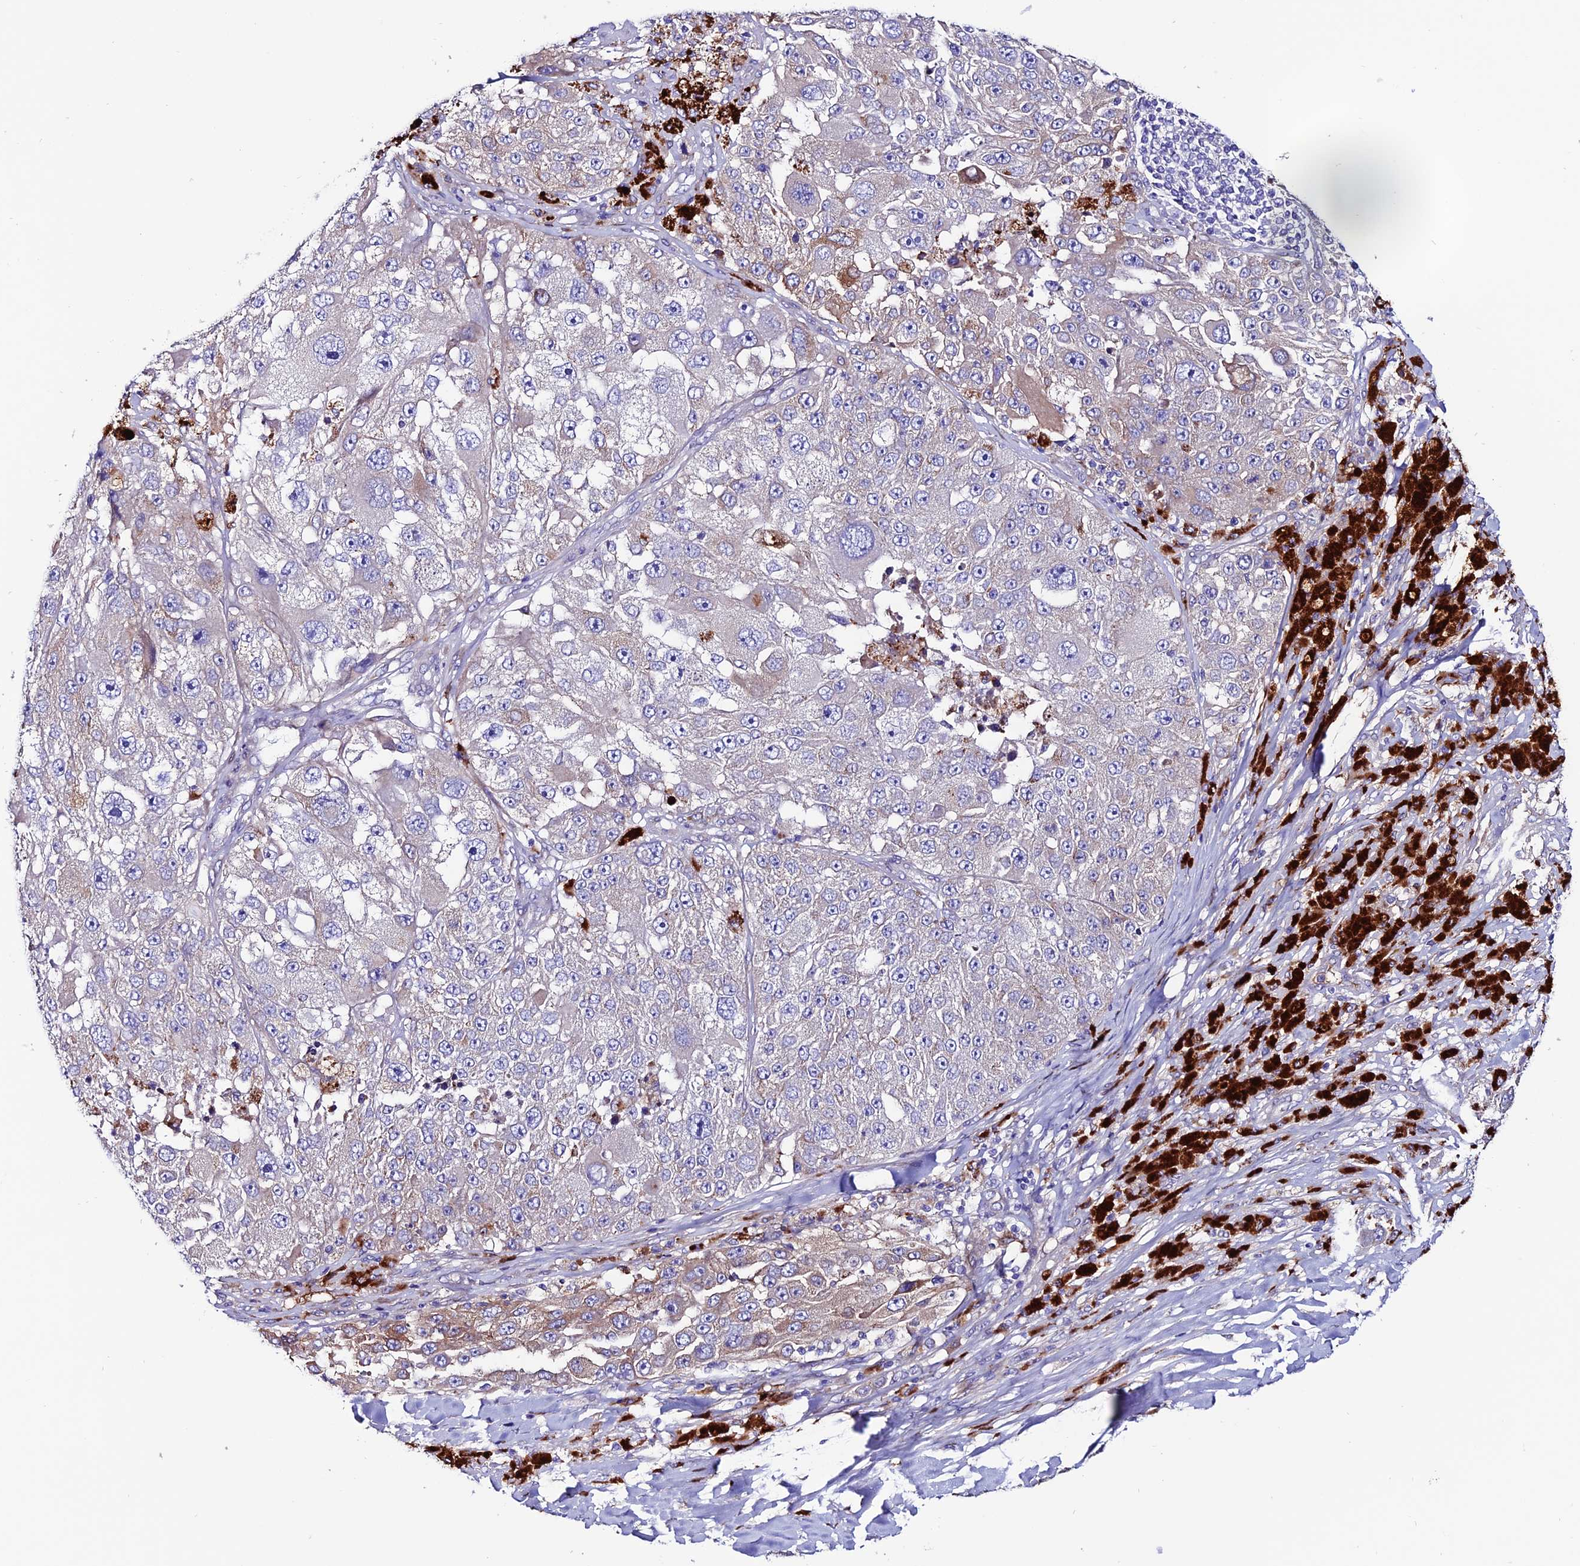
{"staining": {"intensity": "moderate", "quantity": "<25%", "location": "cytoplasmic/membranous"}, "tissue": "melanoma", "cell_type": "Tumor cells", "image_type": "cancer", "snomed": [{"axis": "morphology", "description": "Malignant melanoma, Metastatic site"}, {"axis": "topography", "description": "Lymph node"}], "caption": "Immunohistochemistry photomicrograph of neoplastic tissue: melanoma stained using IHC demonstrates low levels of moderate protein expression localized specifically in the cytoplasmic/membranous of tumor cells, appearing as a cytoplasmic/membranous brown color.", "gene": "OR51Q1", "patient": {"sex": "male", "age": 62}}